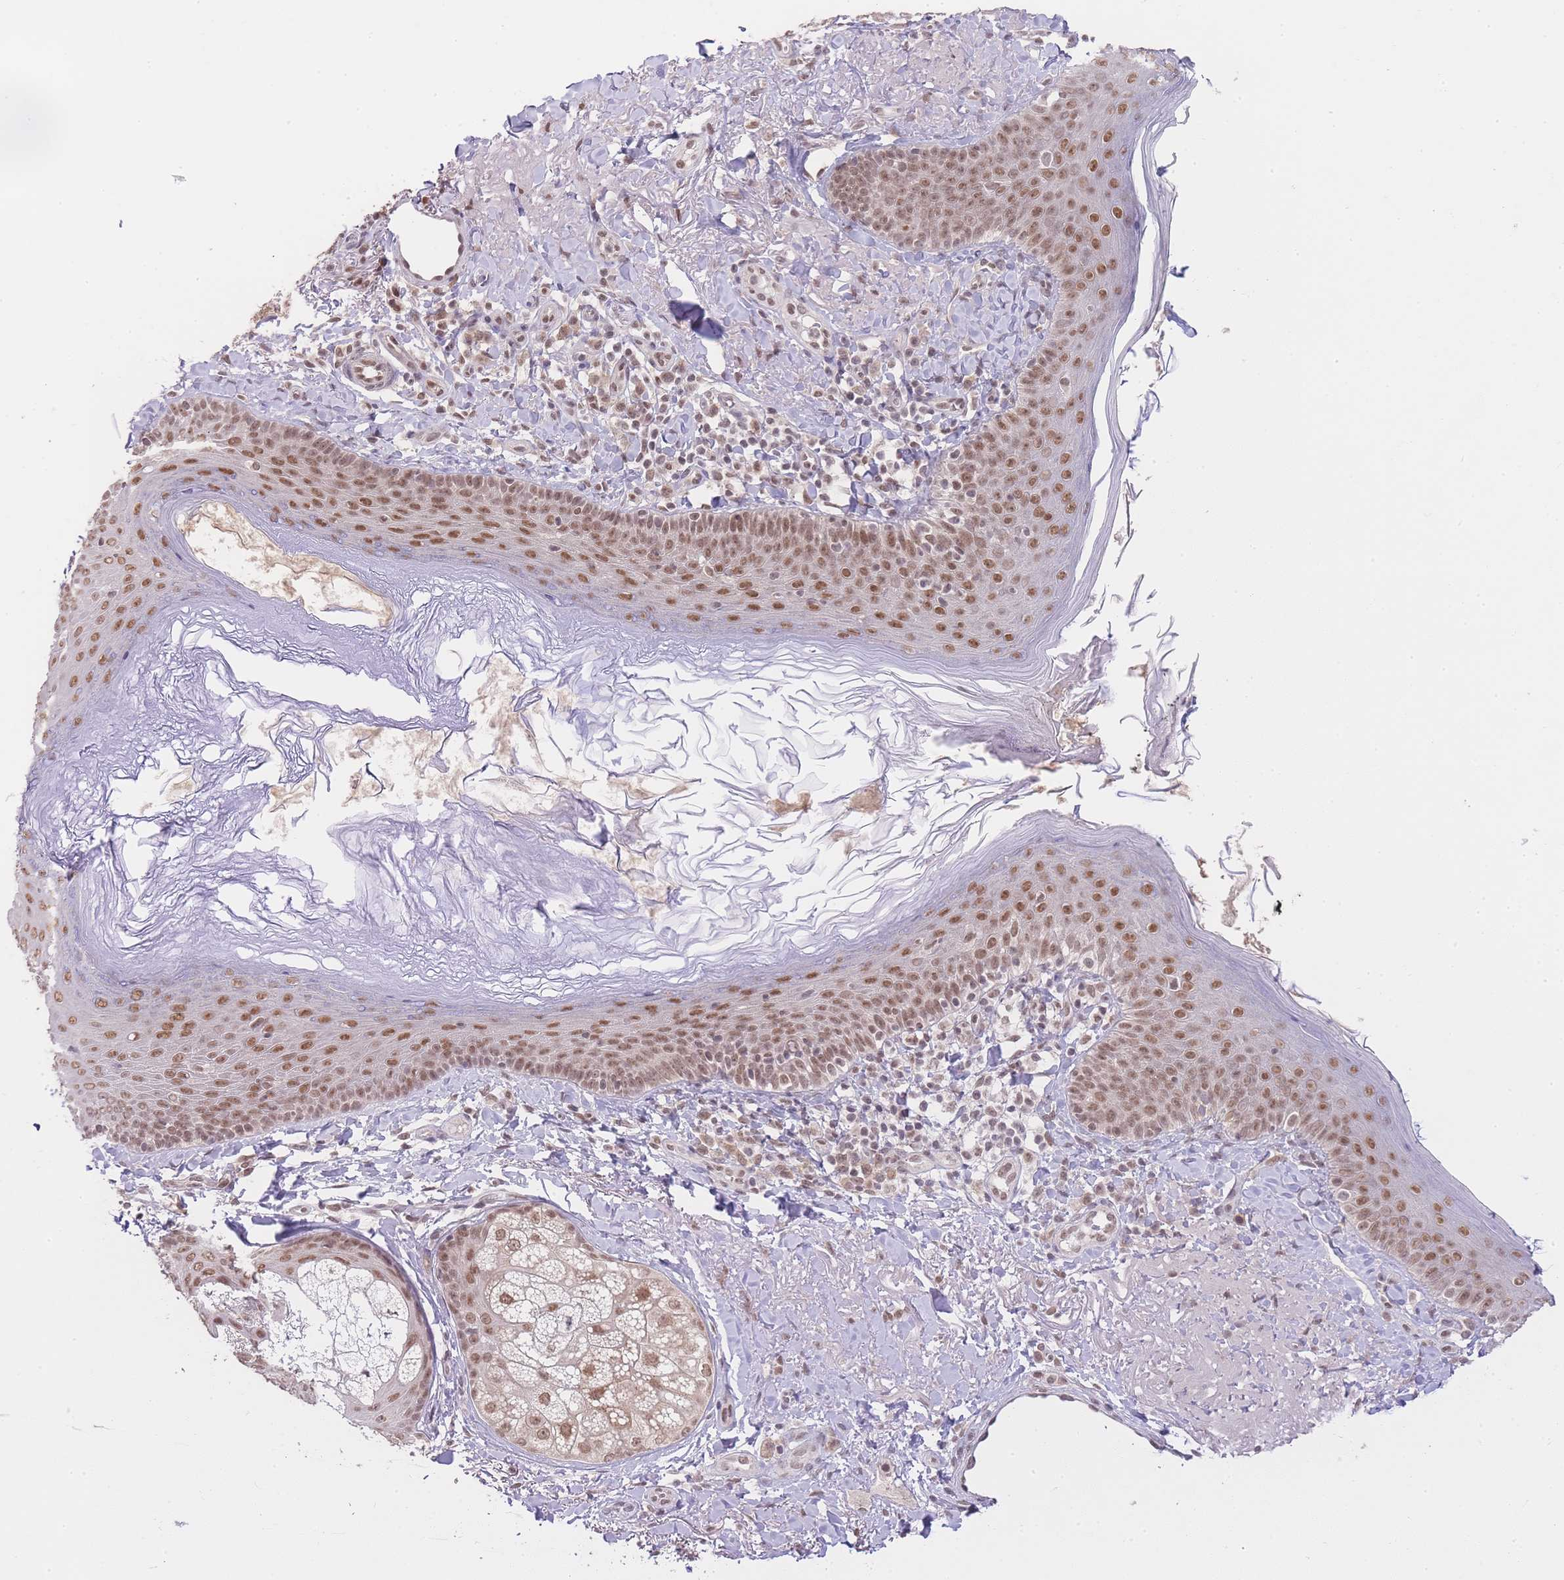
{"staining": {"intensity": "moderate", "quantity": ">75%", "location": "nuclear"}, "tissue": "skin", "cell_type": "Fibroblasts", "image_type": "normal", "snomed": [{"axis": "morphology", "description": "Normal tissue, NOS"}, {"axis": "topography", "description": "Skin"}], "caption": "Skin stained with a brown dye demonstrates moderate nuclear positive staining in about >75% of fibroblasts.", "gene": "TMED3", "patient": {"sex": "male", "age": 57}}